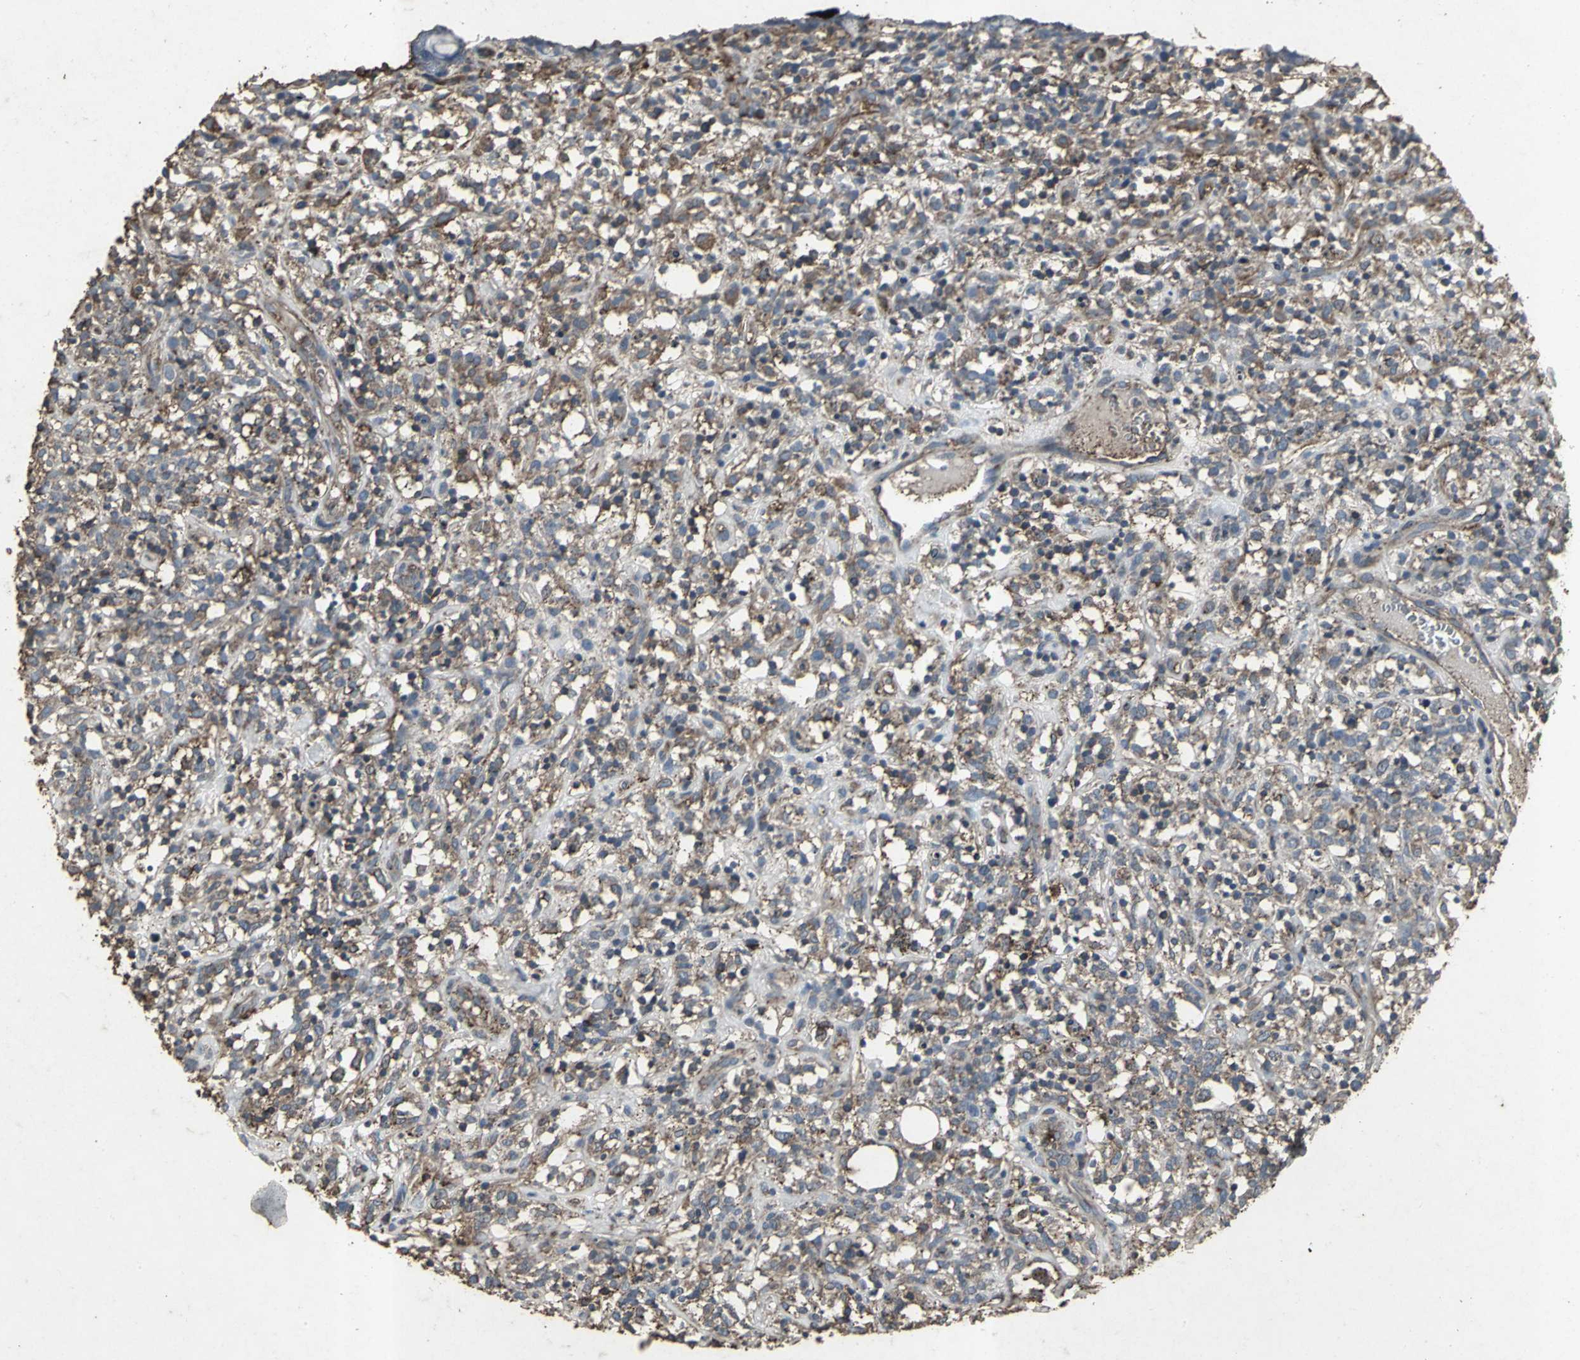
{"staining": {"intensity": "moderate", "quantity": "25%-75%", "location": "cytoplasmic/membranous"}, "tissue": "lymphoma", "cell_type": "Tumor cells", "image_type": "cancer", "snomed": [{"axis": "morphology", "description": "Malignant lymphoma, non-Hodgkin's type, High grade"}, {"axis": "topography", "description": "Lymph node"}], "caption": "Tumor cells demonstrate medium levels of moderate cytoplasmic/membranous expression in about 25%-75% of cells in human malignant lymphoma, non-Hodgkin's type (high-grade).", "gene": "CCR9", "patient": {"sex": "female", "age": 73}}